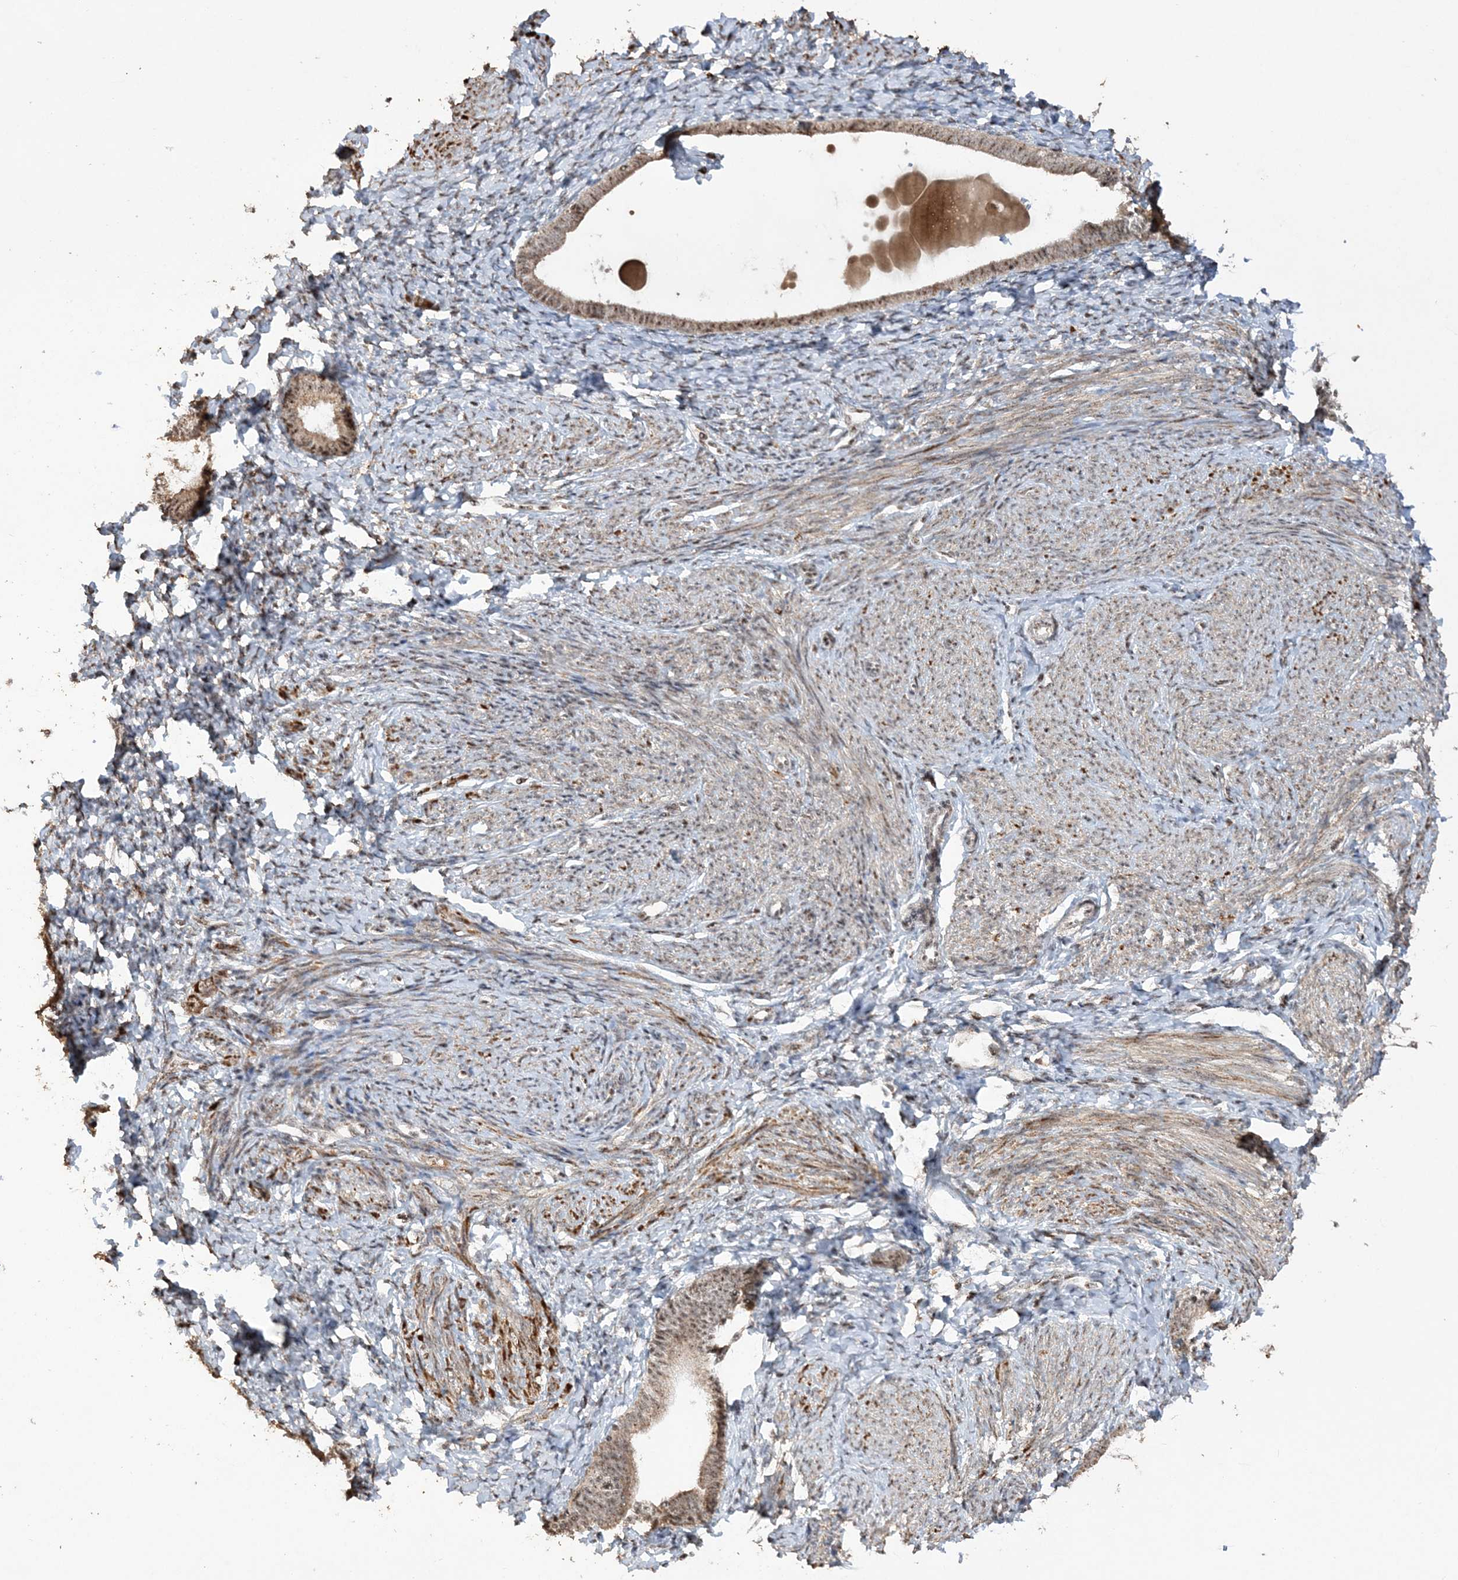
{"staining": {"intensity": "strong", "quantity": ">75%", "location": "nuclear"}, "tissue": "endometrium", "cell_type": "Cells in endometrial stroma", "image_type": "normal", "snomed": [{"axis": "morphology", "description": "Normal tissue, NOS"}, {"axis": "topography", "description": "Endometrium"}], "caption": "Cells in endometrial stroma display high levels of strong nuclear positivity in approximately >75% of cells in benign endometrium. (DAB IHC with brightfield microscopy, high magnification).", "gene": "POLR3B", "patient": {"sex": "female", "age": 72}}